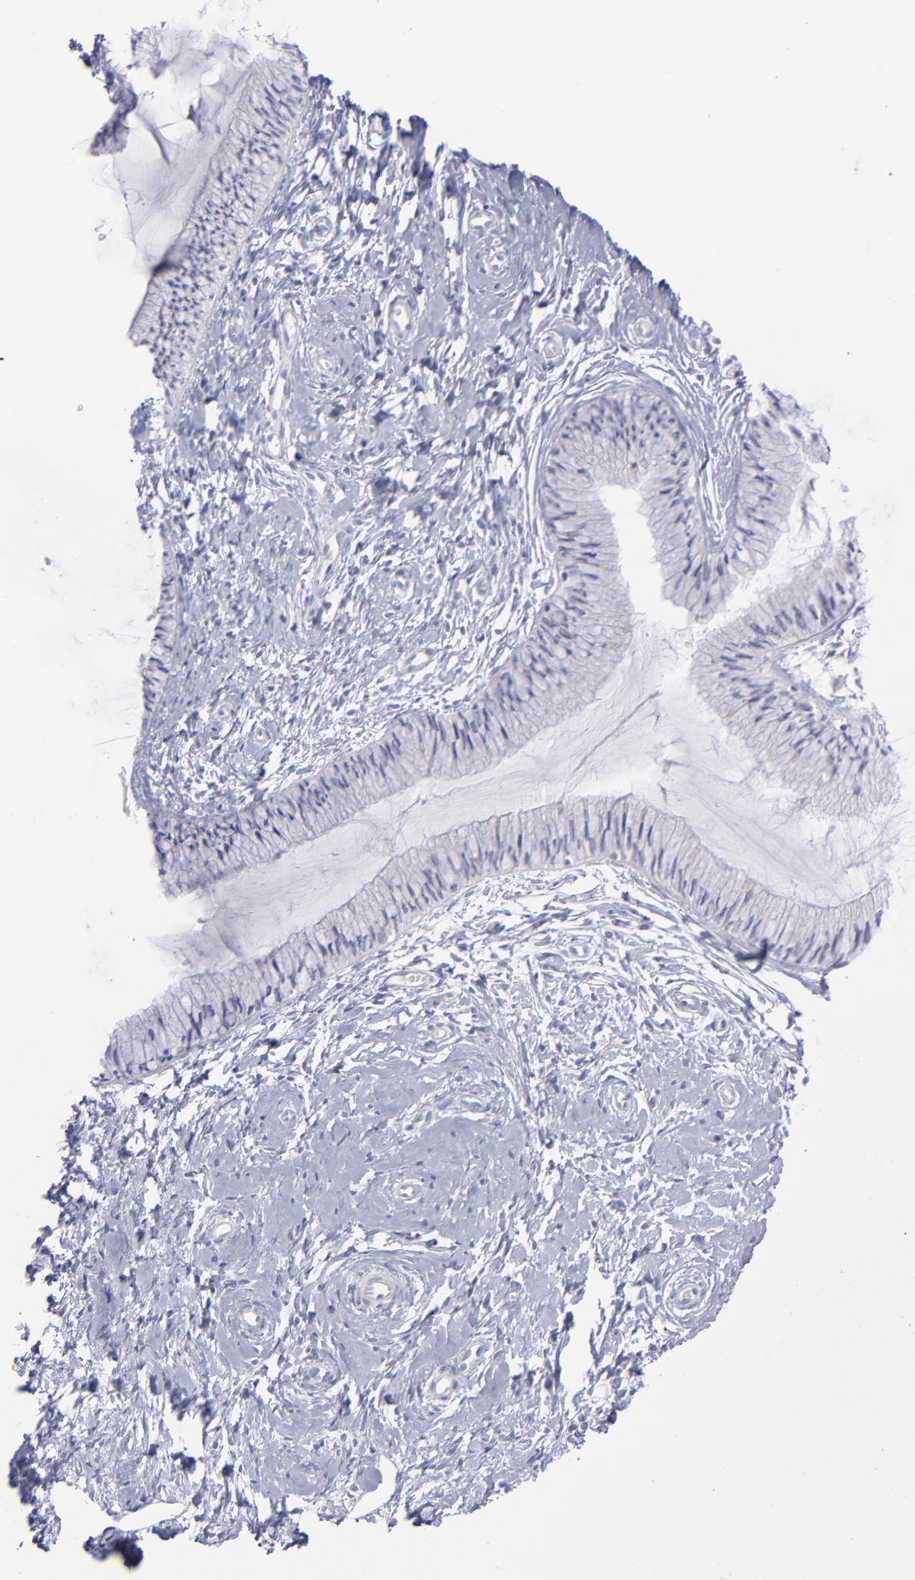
{"staining": {"intensity": "negative", "quantity": "none", "location": "none"}, "tissue": "cervix", "cell_type": "Glandular cells", "image_type": "normal", "snomed": [{"axis": "morphology", "description": "Normal tissue, NOS"}, {"axis": "topography", "description": "Cervix"}], "caption": "High power microscopy histopathology image of an immunohistochemistry histopathology image of unremarkable cervix, revealing no significant staining in glandular cells. (Stains: DAB IHC with hematoxylin counter stain, Microscopy: brightfield microscopy at high magnification).", "gene": "MTHFD2", "patient": {"sex": "female", "age": 46}}